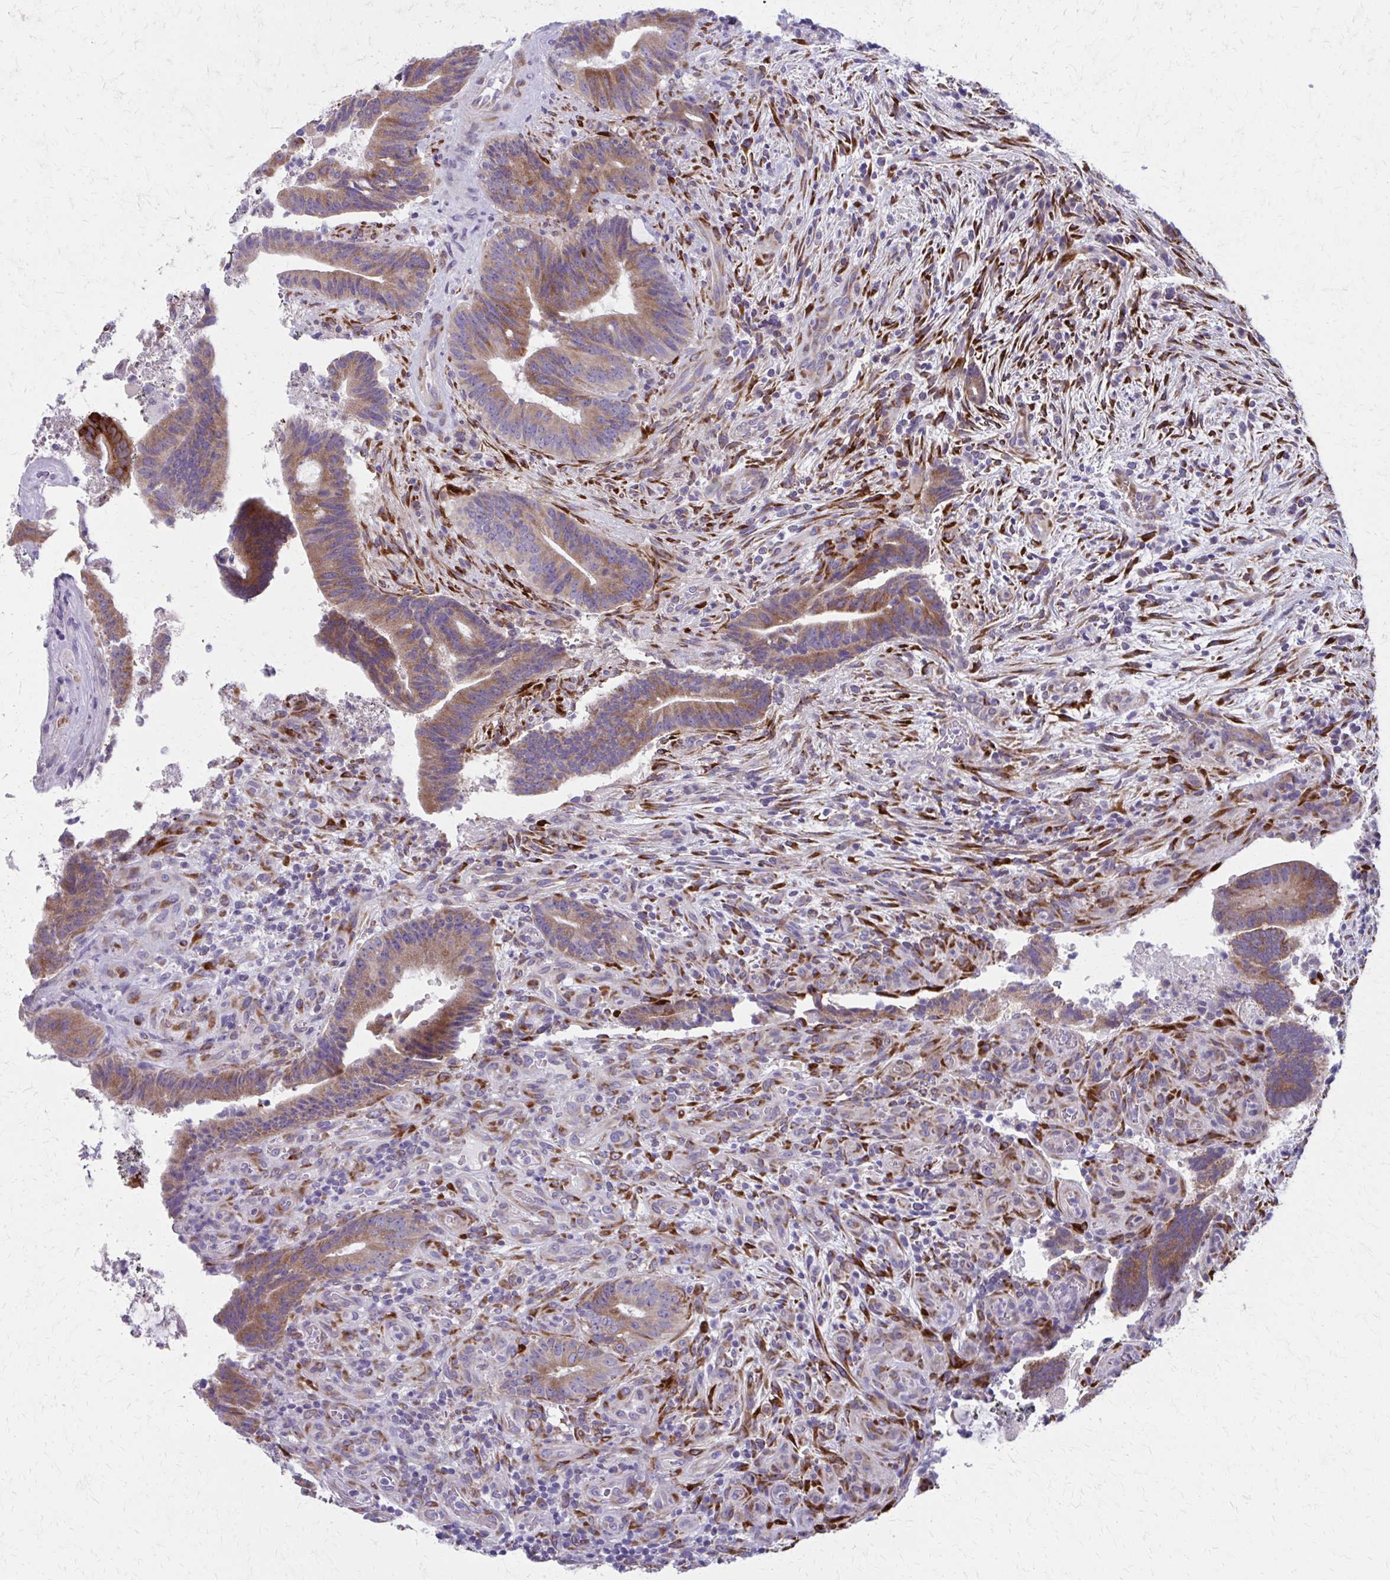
{"staining": {"intensity": "moderate", "quantity": ">75%", "location": "cytoplasmic/membranous"}, "tissue": "colorectal cancer", "cell_type": "Tumor cells", "image_type": "cancer", "snomed": [{"axis": "morphology", "description": "Adenocarcinoma, NOS"}, {"axis": "topography", "description": "Colon"}], "caption": "A brown stain labels moderate cytoplasmic/membranous positivity of a protein in colorectal adenocarcinoma tumor cells.", "gene": "SPATS2L", "patient": {"sex": "female", "age": 43}}